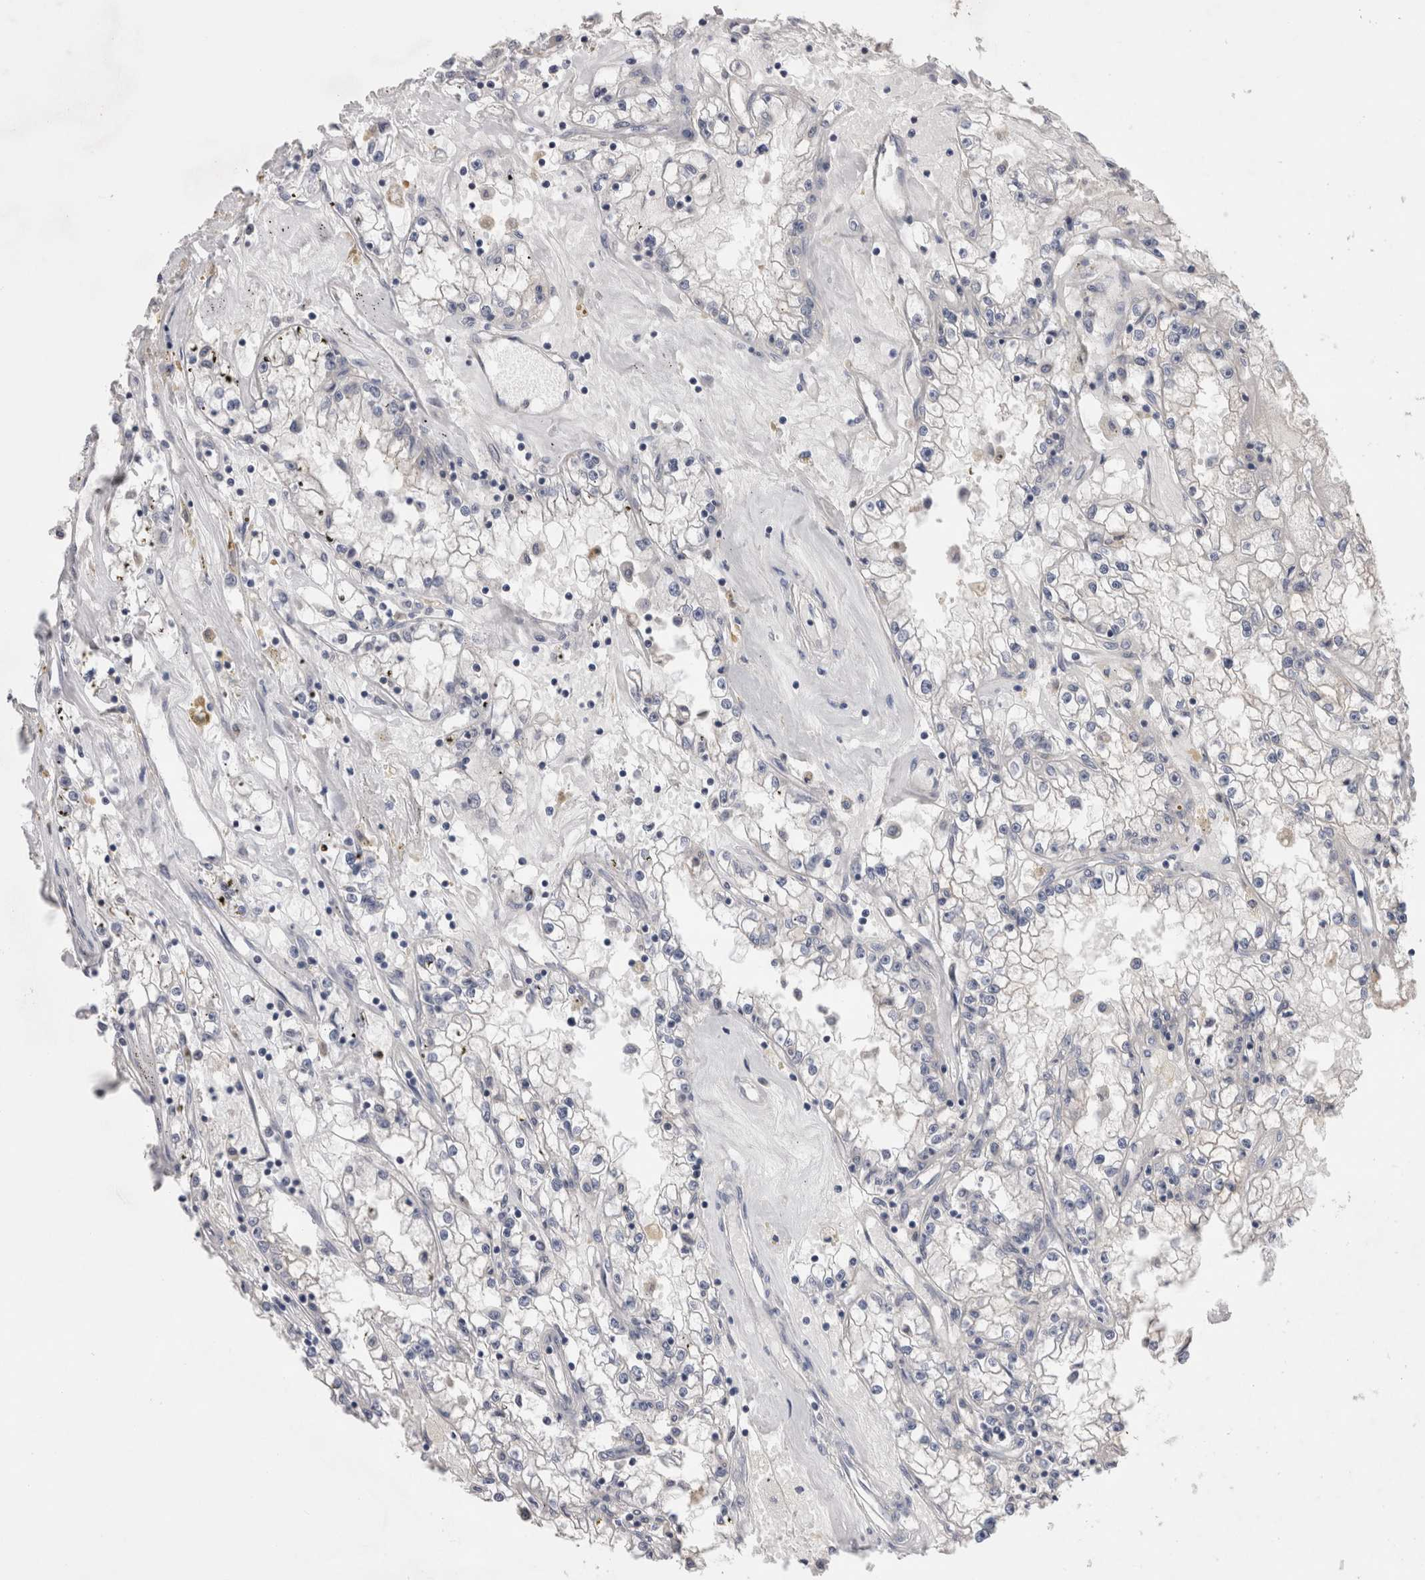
{"staining": {"intensity": "negative", "quantity": "none", "location": "none"}, "tissue": "renal cancer", "cell_type": "Tumor cells", "image_type": "cancer", "snomed": [{"axis": "morphology", "description": "Adenocarcinoma, NOS"}, {"axis": "topography", "description": "Kidney"}], "caption": "An immunohistochemistry (IHC) micrograph of renal cancer is shown. There is no staining in tumor cells of renal cancer.", "gene": "OTOR", "patient": {"sex": "male", "age": 56}}